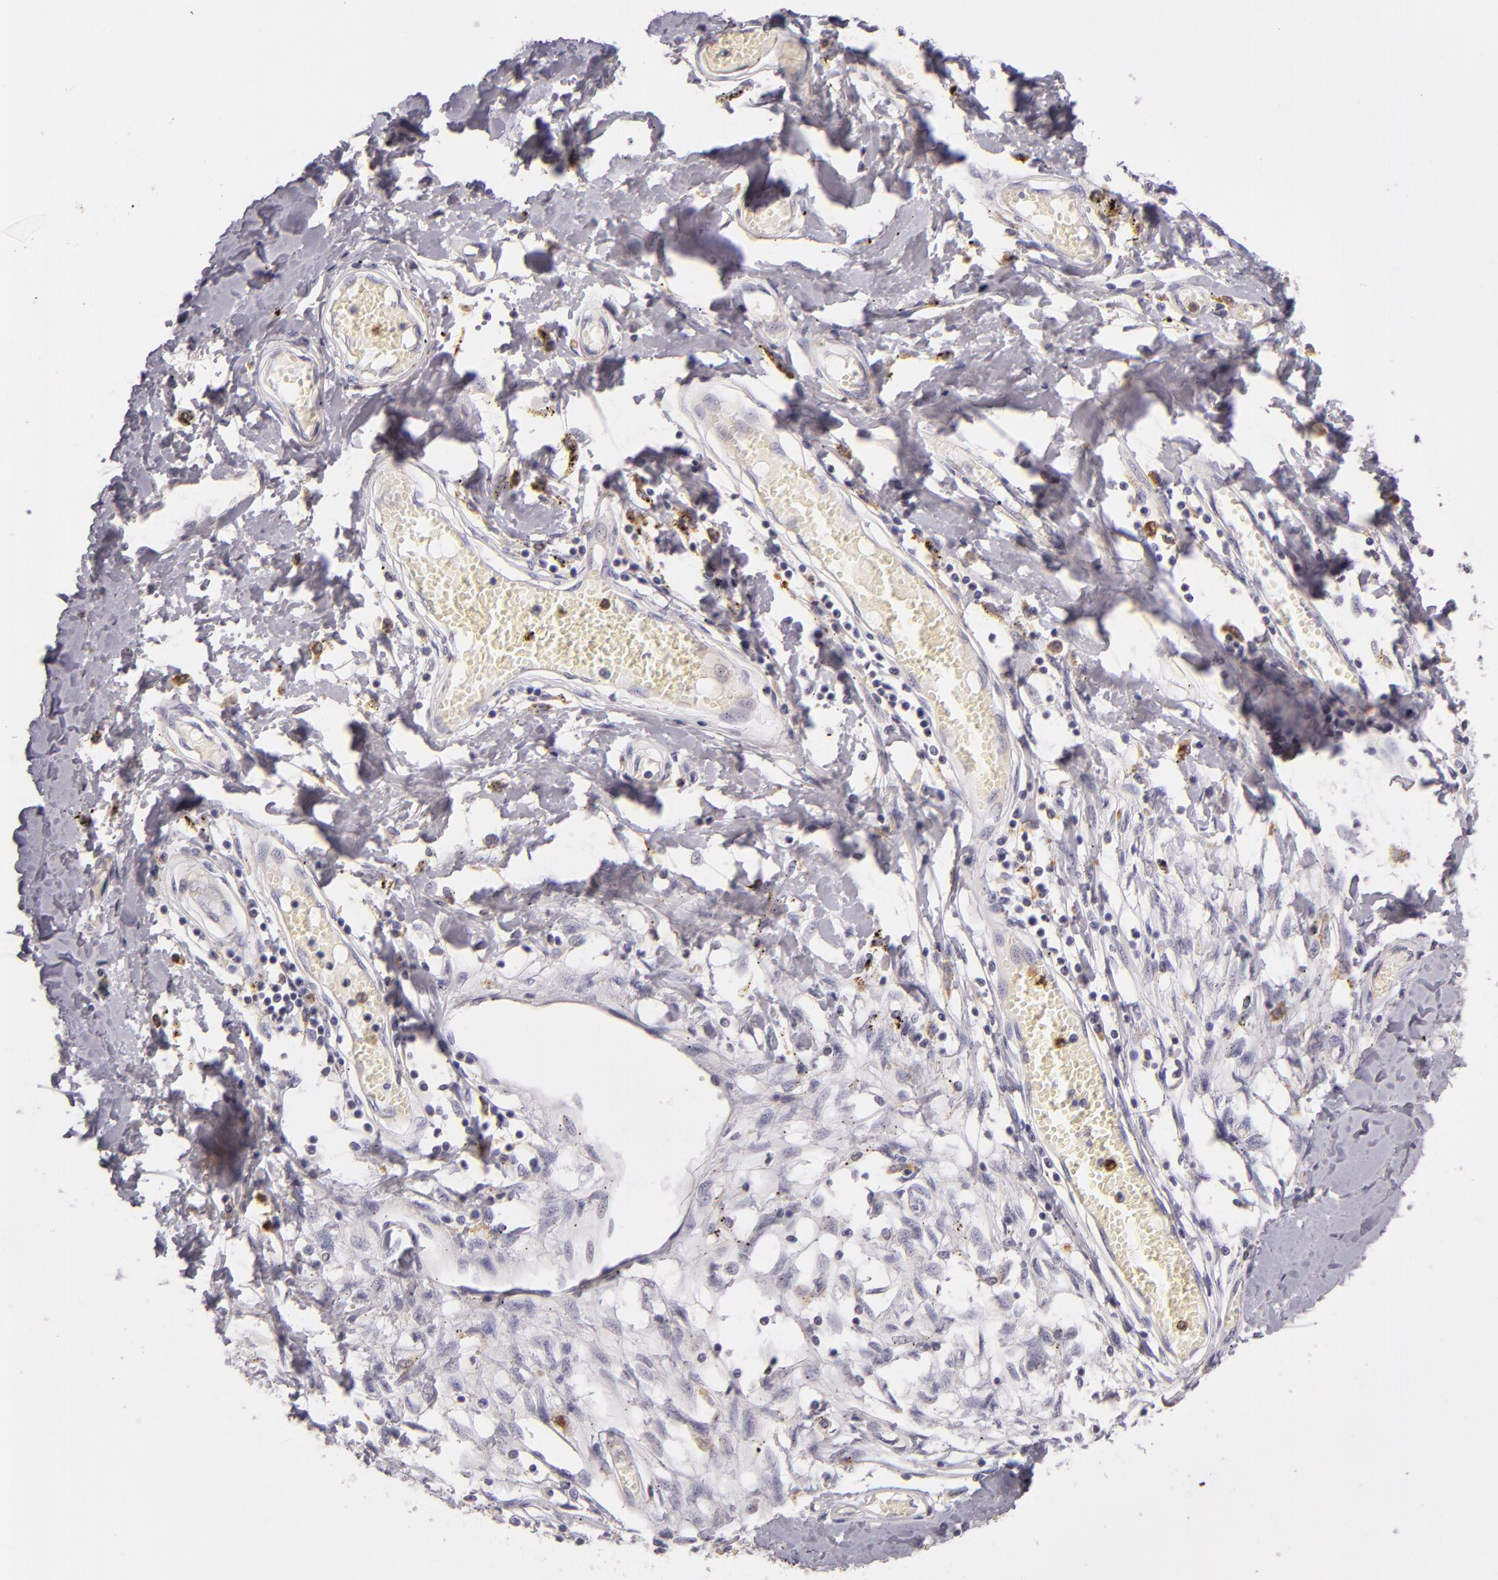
{"staining": {"intensity": "negative", "quantity": "none", "location": "none"}, "tissue": "adipose tissue", "cell_type": "Adipocytes", "image_type": "normal", "snomed": [{"axis": "morphology", "description": "Normal tissue, NOS"}, {"axis": "morphology", "description": "Sarcoma, NOS"}, {"axis": "topography", "description": "Skin"}, {"axis": "topography", "description": "Soft tissue"}], "caption": "The histopathology image reveals no staining of adipocytes in benign adipose tissue. (DAB (3,3'-diaminobenzidine) immunohistochemistry (IHC), high magnification).", "gene": "TLR8", "patient": {"sex": "female", "age": 51}}